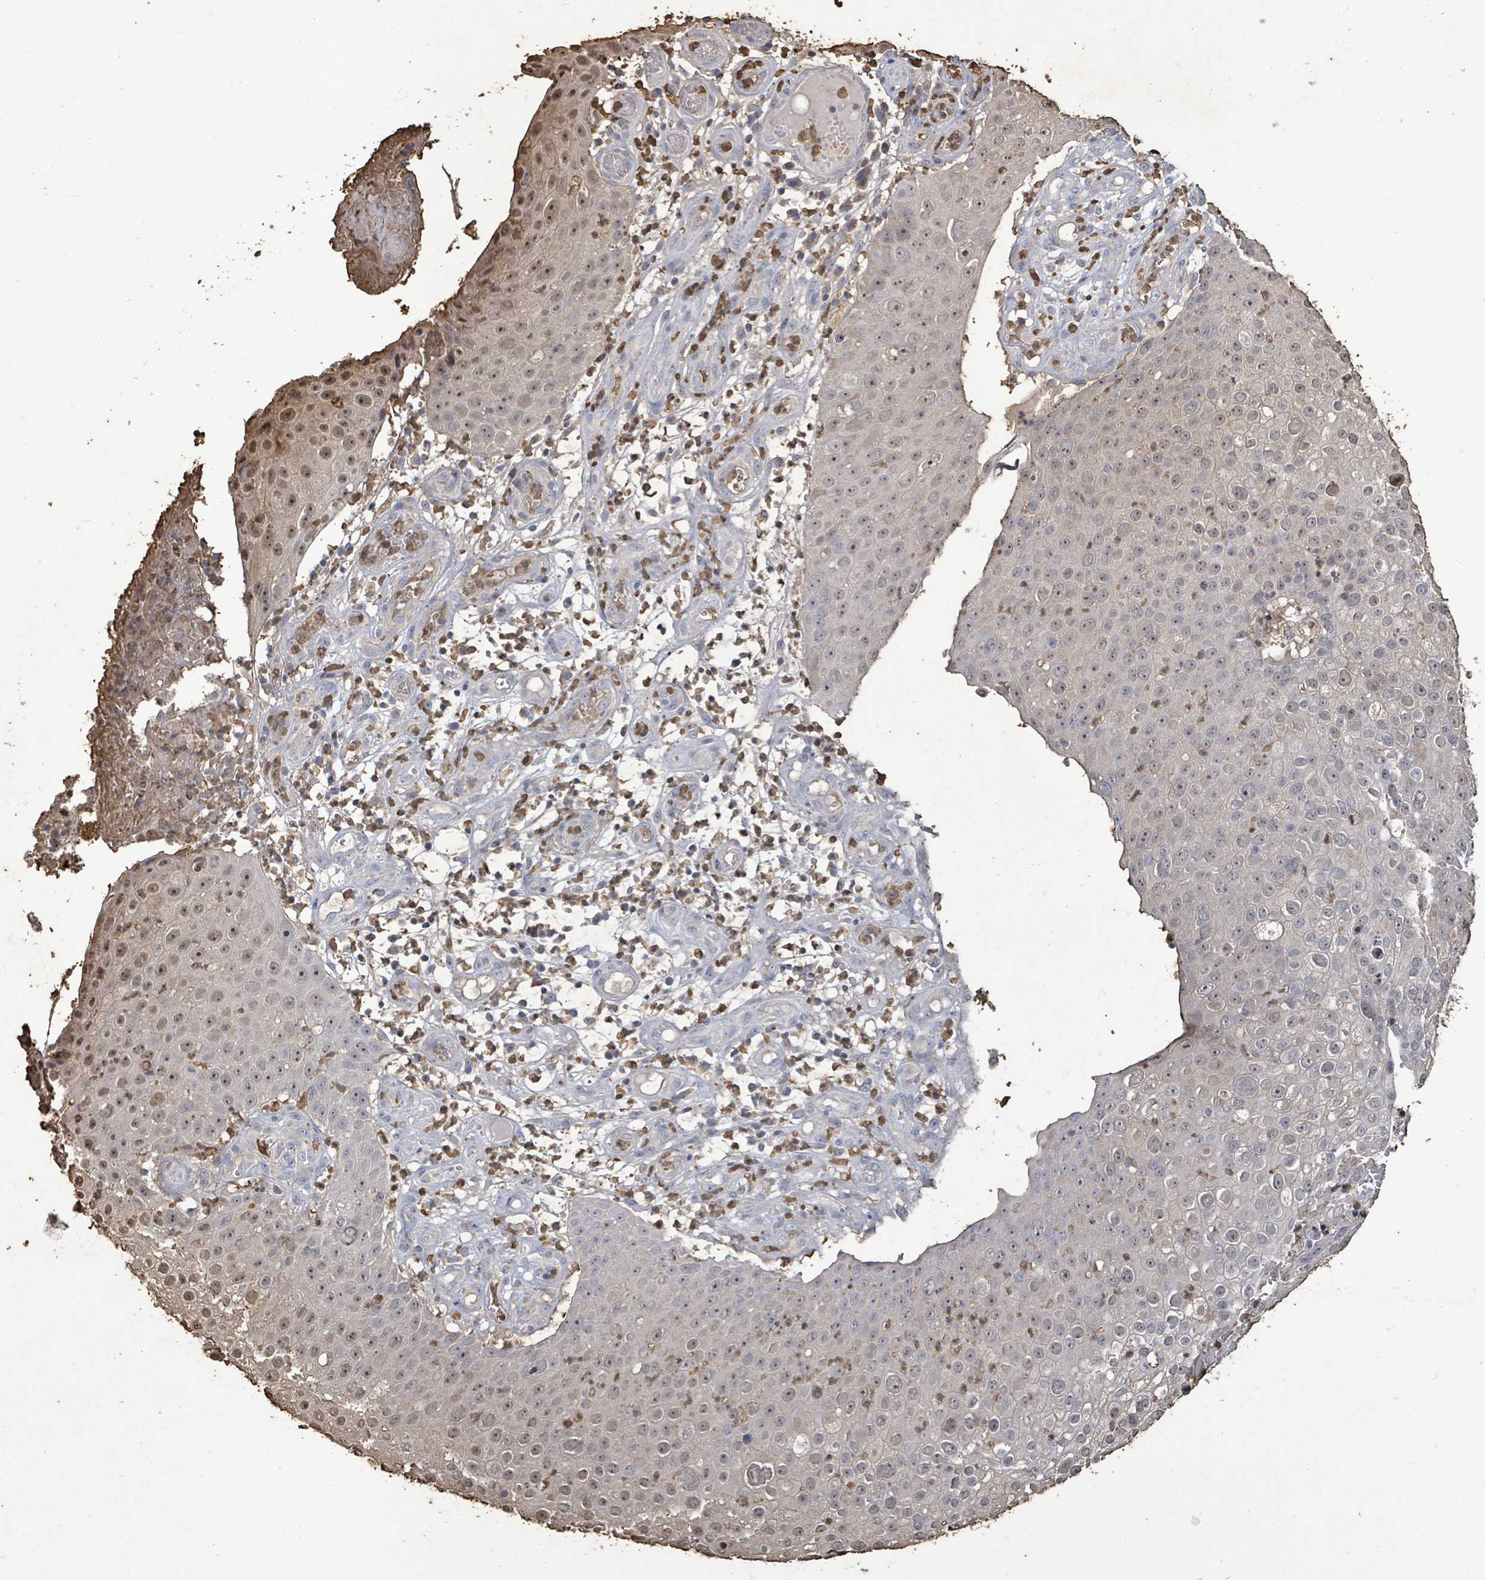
{"staining": {"intensity": "moderate", "quantity": "25%-75%", "location": "nuclear"}, "tissue": "skin cancer", "cell_type": "Tumor cells", "image_type": "cancer", "snomed": [{"axis": "morphology", "description": "Squamous cell carcinoma, NOS"}, {"axis": "topography", "description": "Skin"}], "caption": "There is medium levels of moderate nuclear staining in tumor cells of skin cancer, as demonstrated by immunohistochemical staining (brown color).", "gene": "FAM210A", "patient": {"sex": "male", "age": 71}}